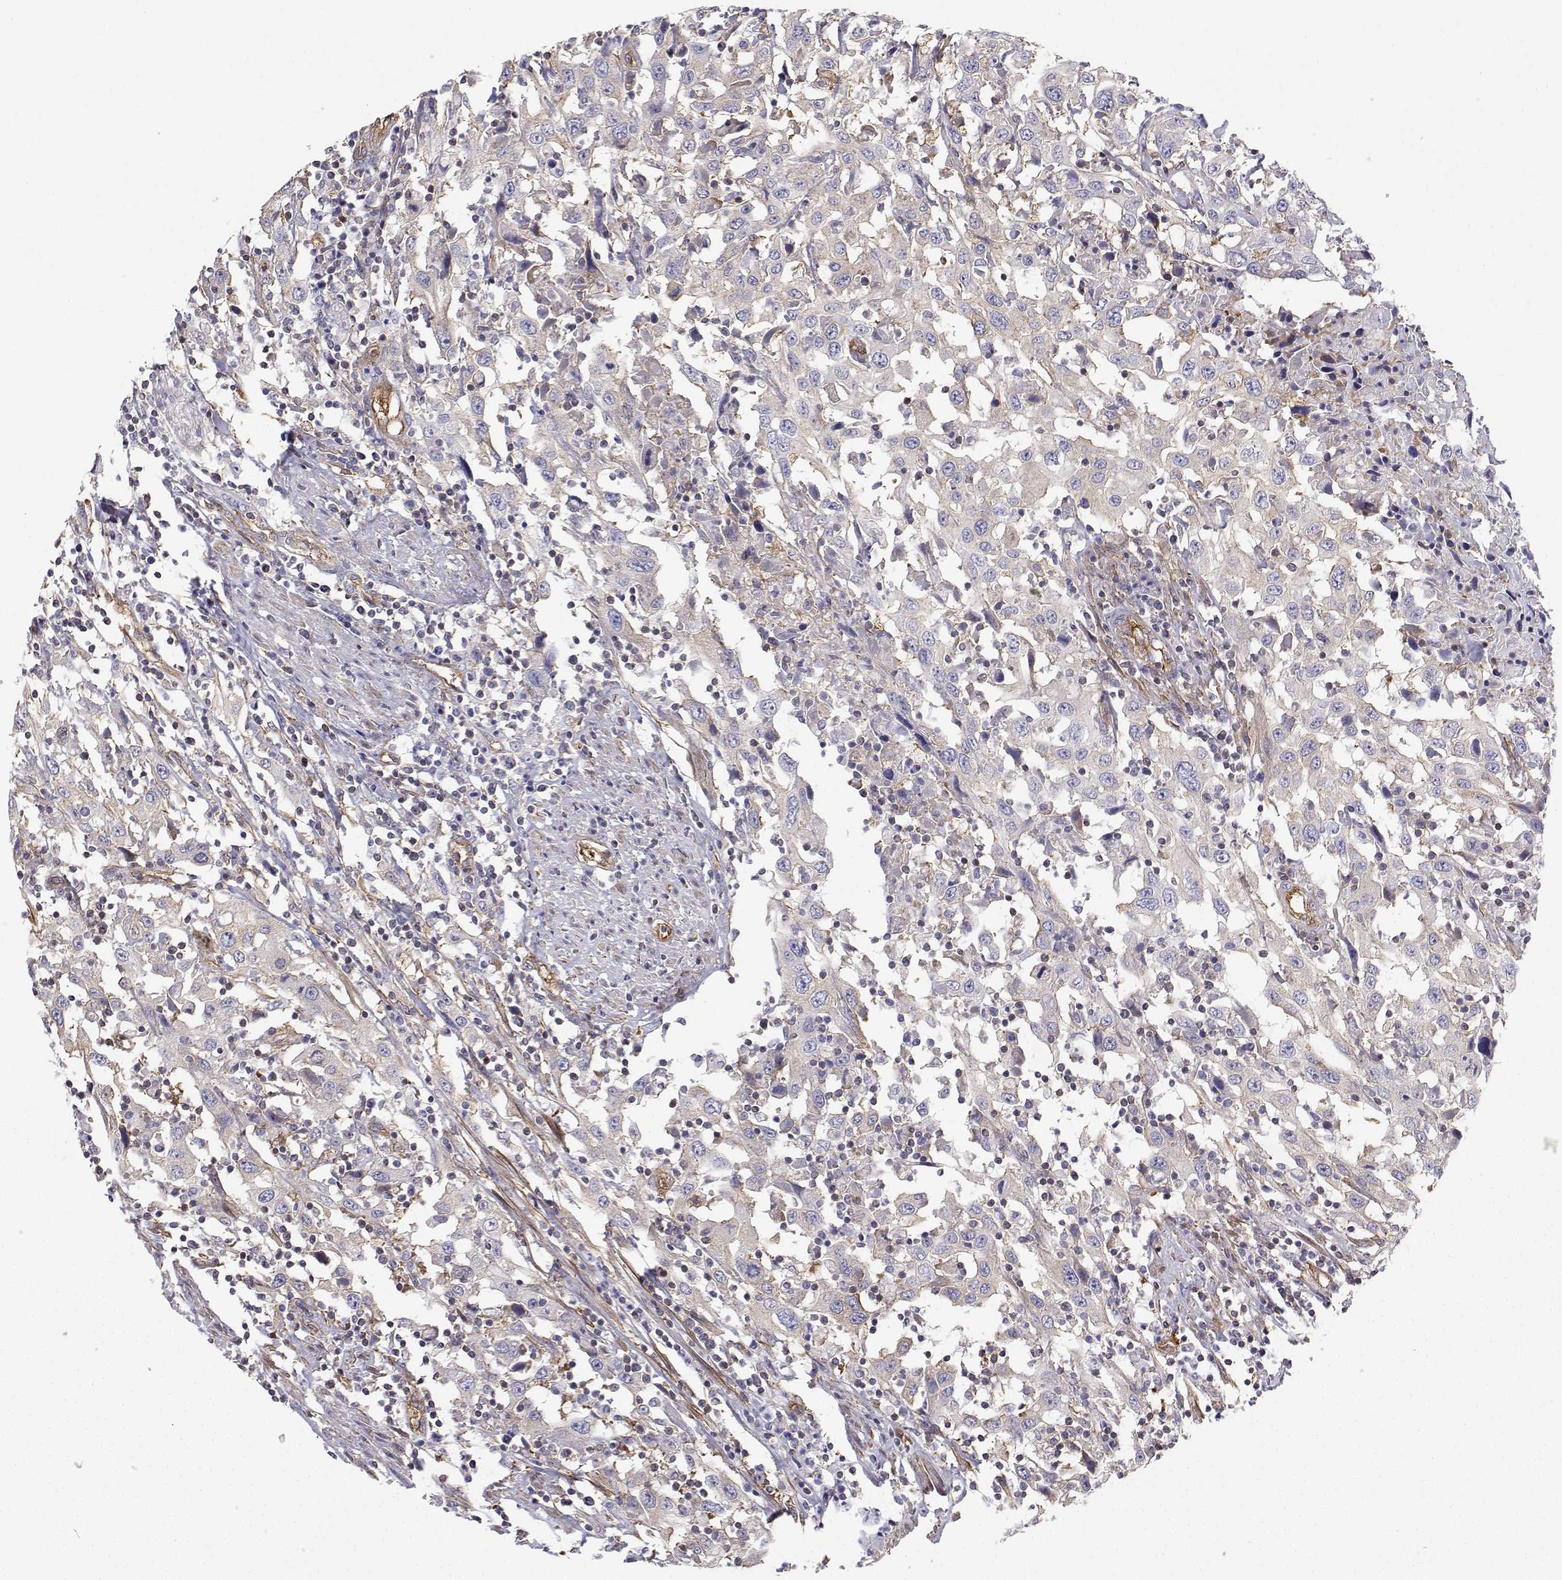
{"staining": {"intensity": "negative", "quantity": "none", "location": "none"}, "tissue": "urothelial cancer", "cell_type": "Tumor cells", "image_type": "cancer", "snomed": [{"axis": "morphology", "description": "Urothelial carcinoma, High grade"}, {"axis": "topography", "description": "Urinary bladder"}], "caption": "This is an immunohistochemistry image of human urothelial carcinoma (high-grade). There is no expression in tumor cells.", "gene": "MYH9", "patient": {"sex": "male", "age": 61}}